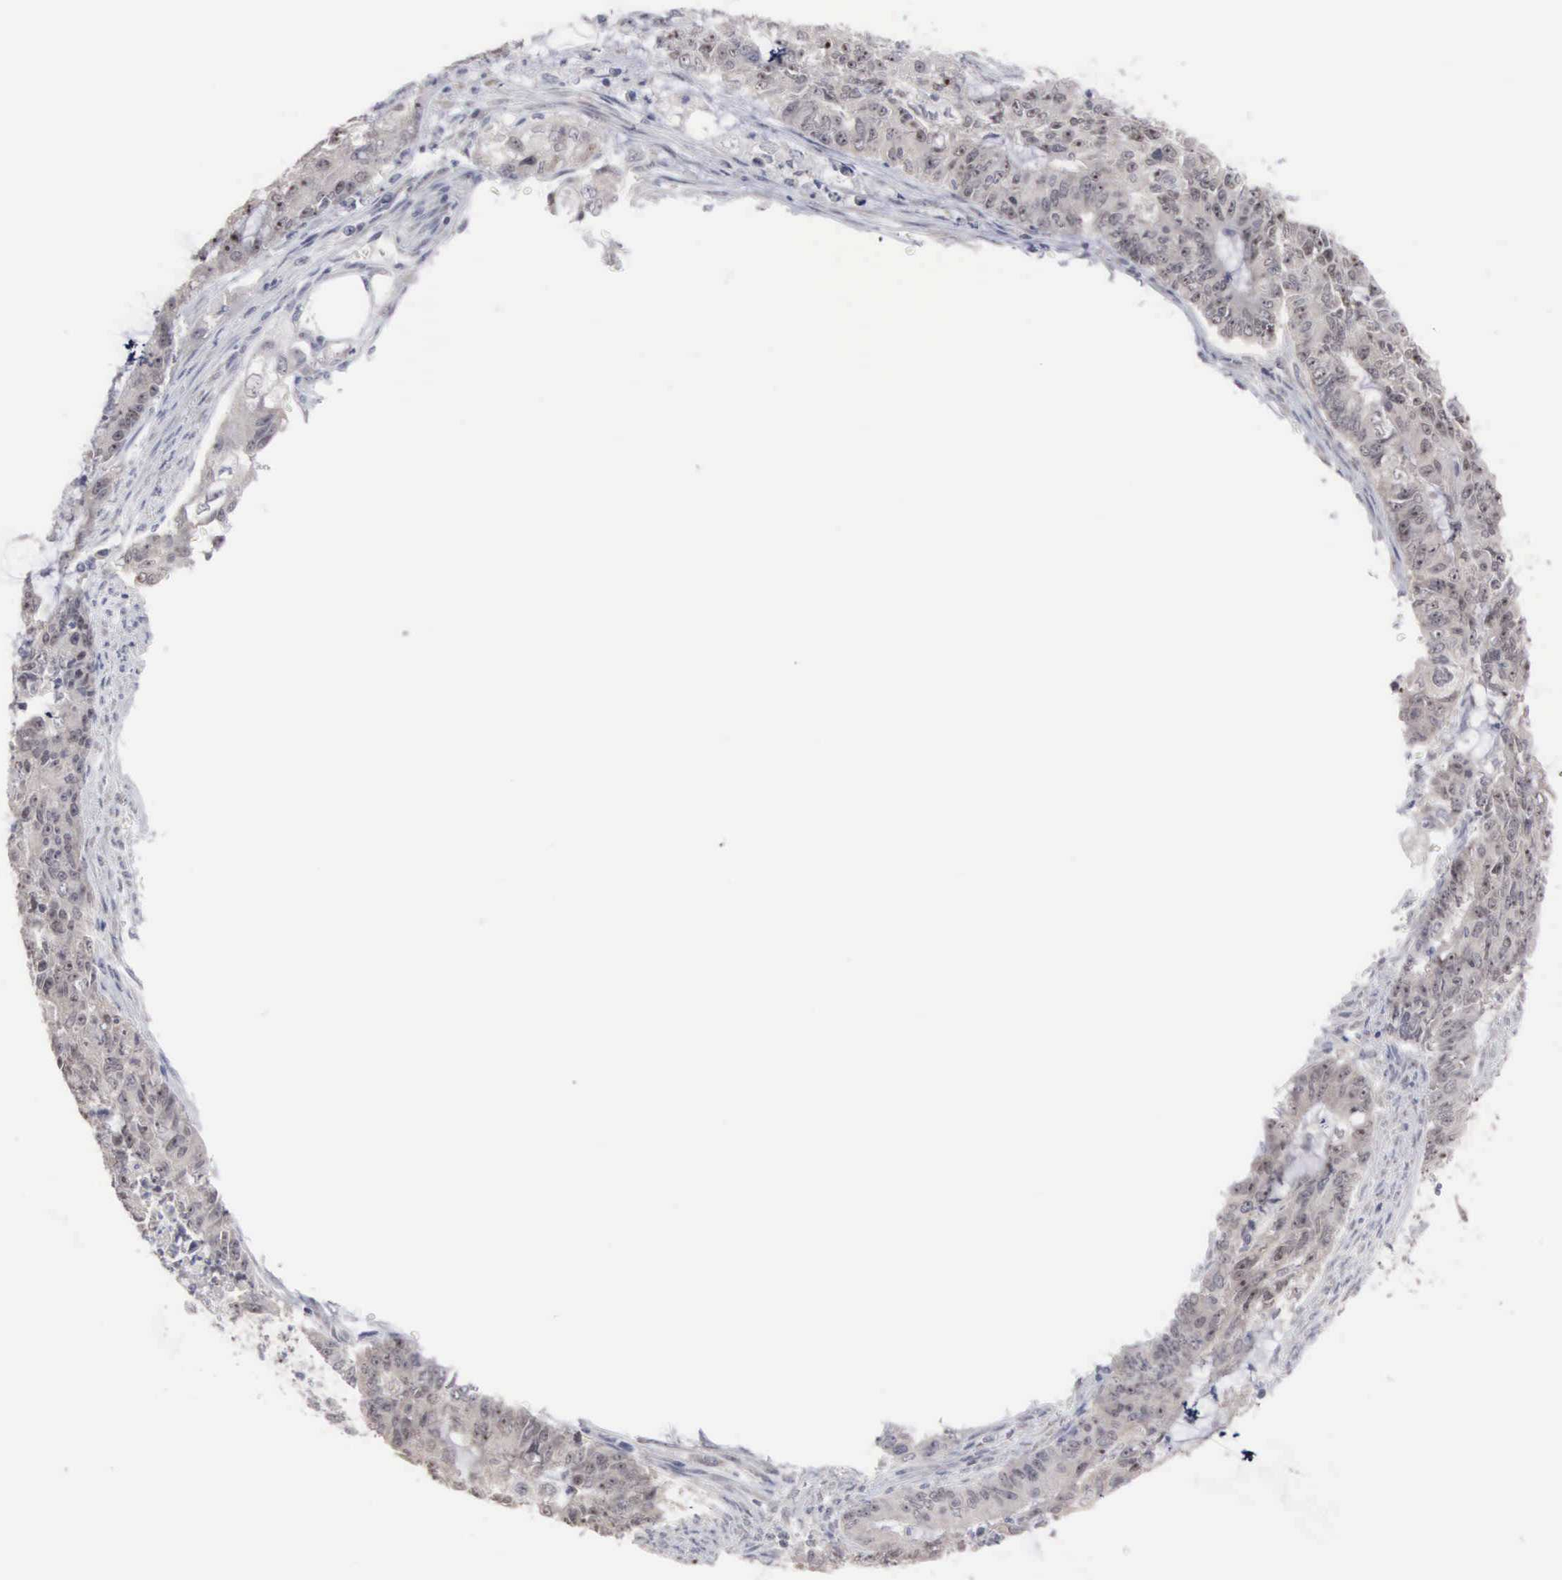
{"staining": {"intensity": "weak", "quantity": "25%-75%", "location": "cytoplasmic/membranous"}, "tissue": "endometrial cancer", "cell_type": "Tumor cells", "image_type": "cancer", "snomed": [{"axis": "morphology", "description": "Adenocarcinoma, NOS"}, {"axis": "topography", "description": "Endometrium"}], "caption": "This photomicrograph displays immunohistochemistry (IHC) staining of endometrial adenocarcinoma, with low weak cytoplasmic/membranous staining in about 25%-75% of tumor cells.", "gene": "ACOT4", "patient": {"sex": "female", "age": 75}}